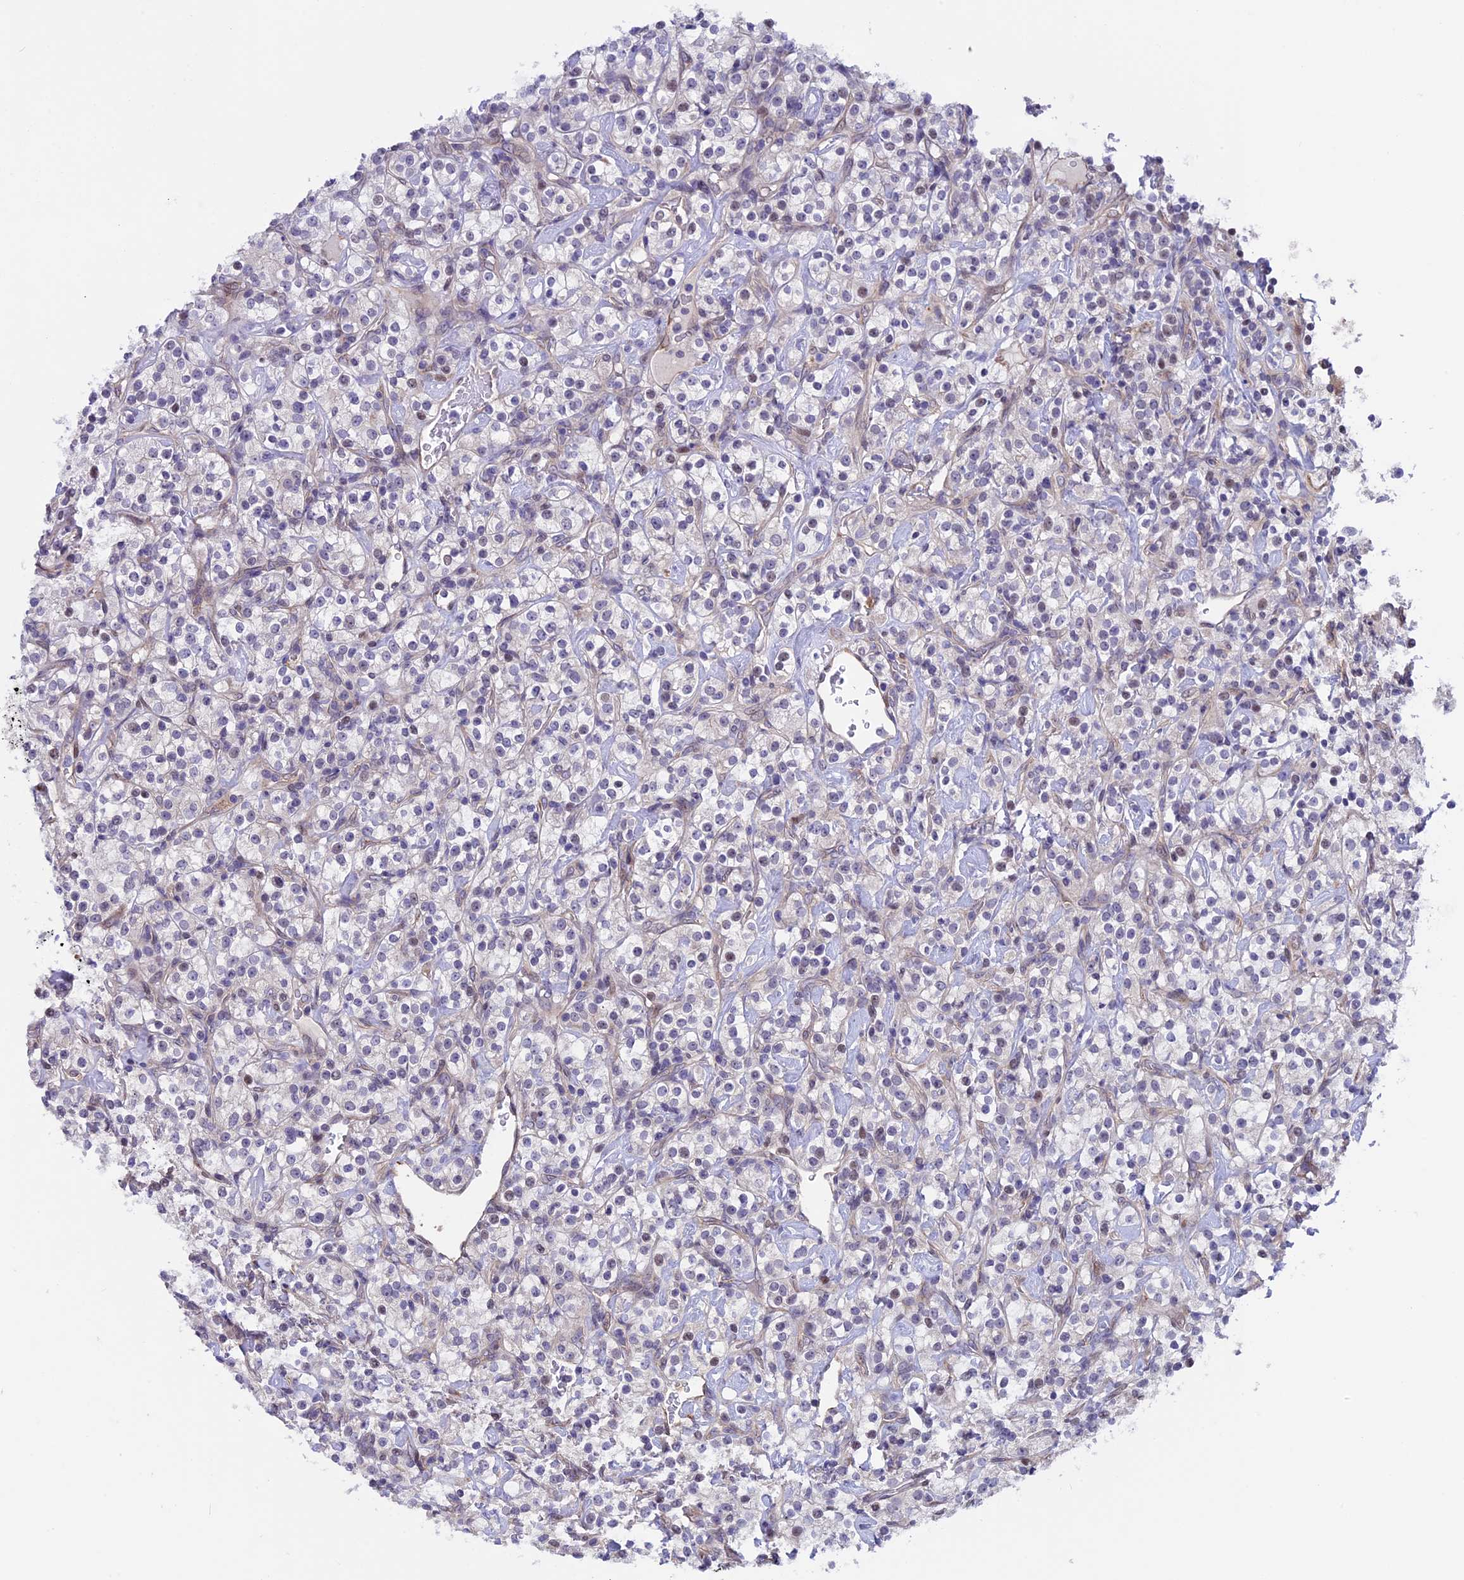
{"staining": {"intensity": "negative", "quantity": "none", "location": "none"}, "tissue": "renal cancer", "cell_type": "Tumor cells", "image_type": "cancer", "snomed": [{"axis": "morphology", "description": "Adenocarcinoma, NOS"}, {"axis": "topography", "description": "Kidney"}], "caption": "Immunohistochemistry (IHC) photomicrograph of adenocarcinoma (renal) stained for a protein (brown), which reveals no staining in tumor cells.", "gene": "TMEM171", "patient": {"sex": "male", "age": 77}}